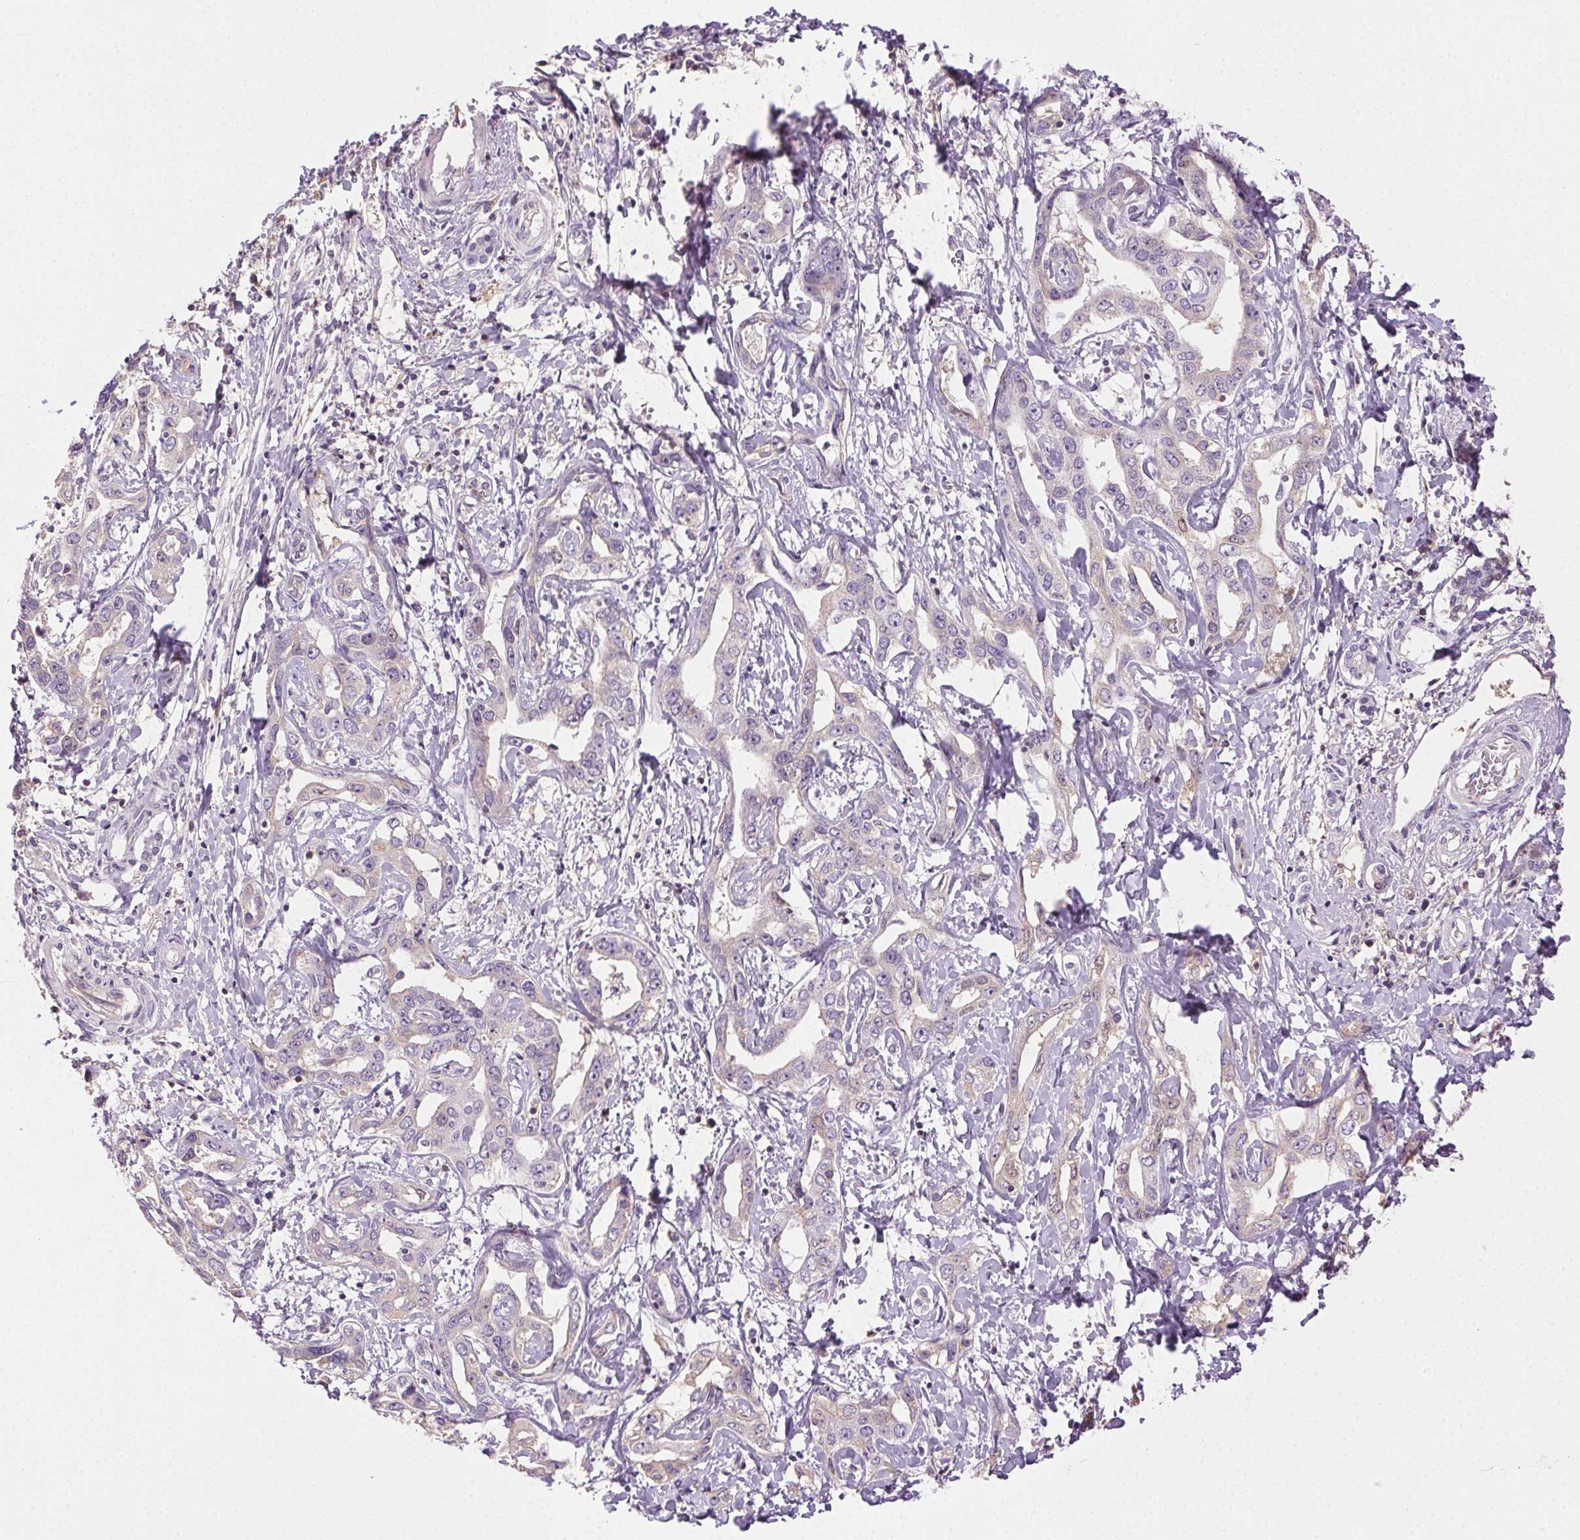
{"staining": {"intensity": "negative", "quantity": "none", "location": "none"}, "tissue": "liver cancer", "cell_type": "Tumor cells", "image_type": "cancer", "snomed": [{"axis": "morphology", "description": "Cholangiocarcinoma"}, {"axis": "topography", "description": "Liver"}], "caption": "Immunohistochemistry photomicrograph of neoplastic tissue: liver cancer (cholangiocarcinoma) stained with DAB exhibits no significant protein staining in tumor cells. (IHC, brightfield microscopy, high magnification).", "gene": "BPIFB2", "patient": {"sex": "male", "age": 59}}